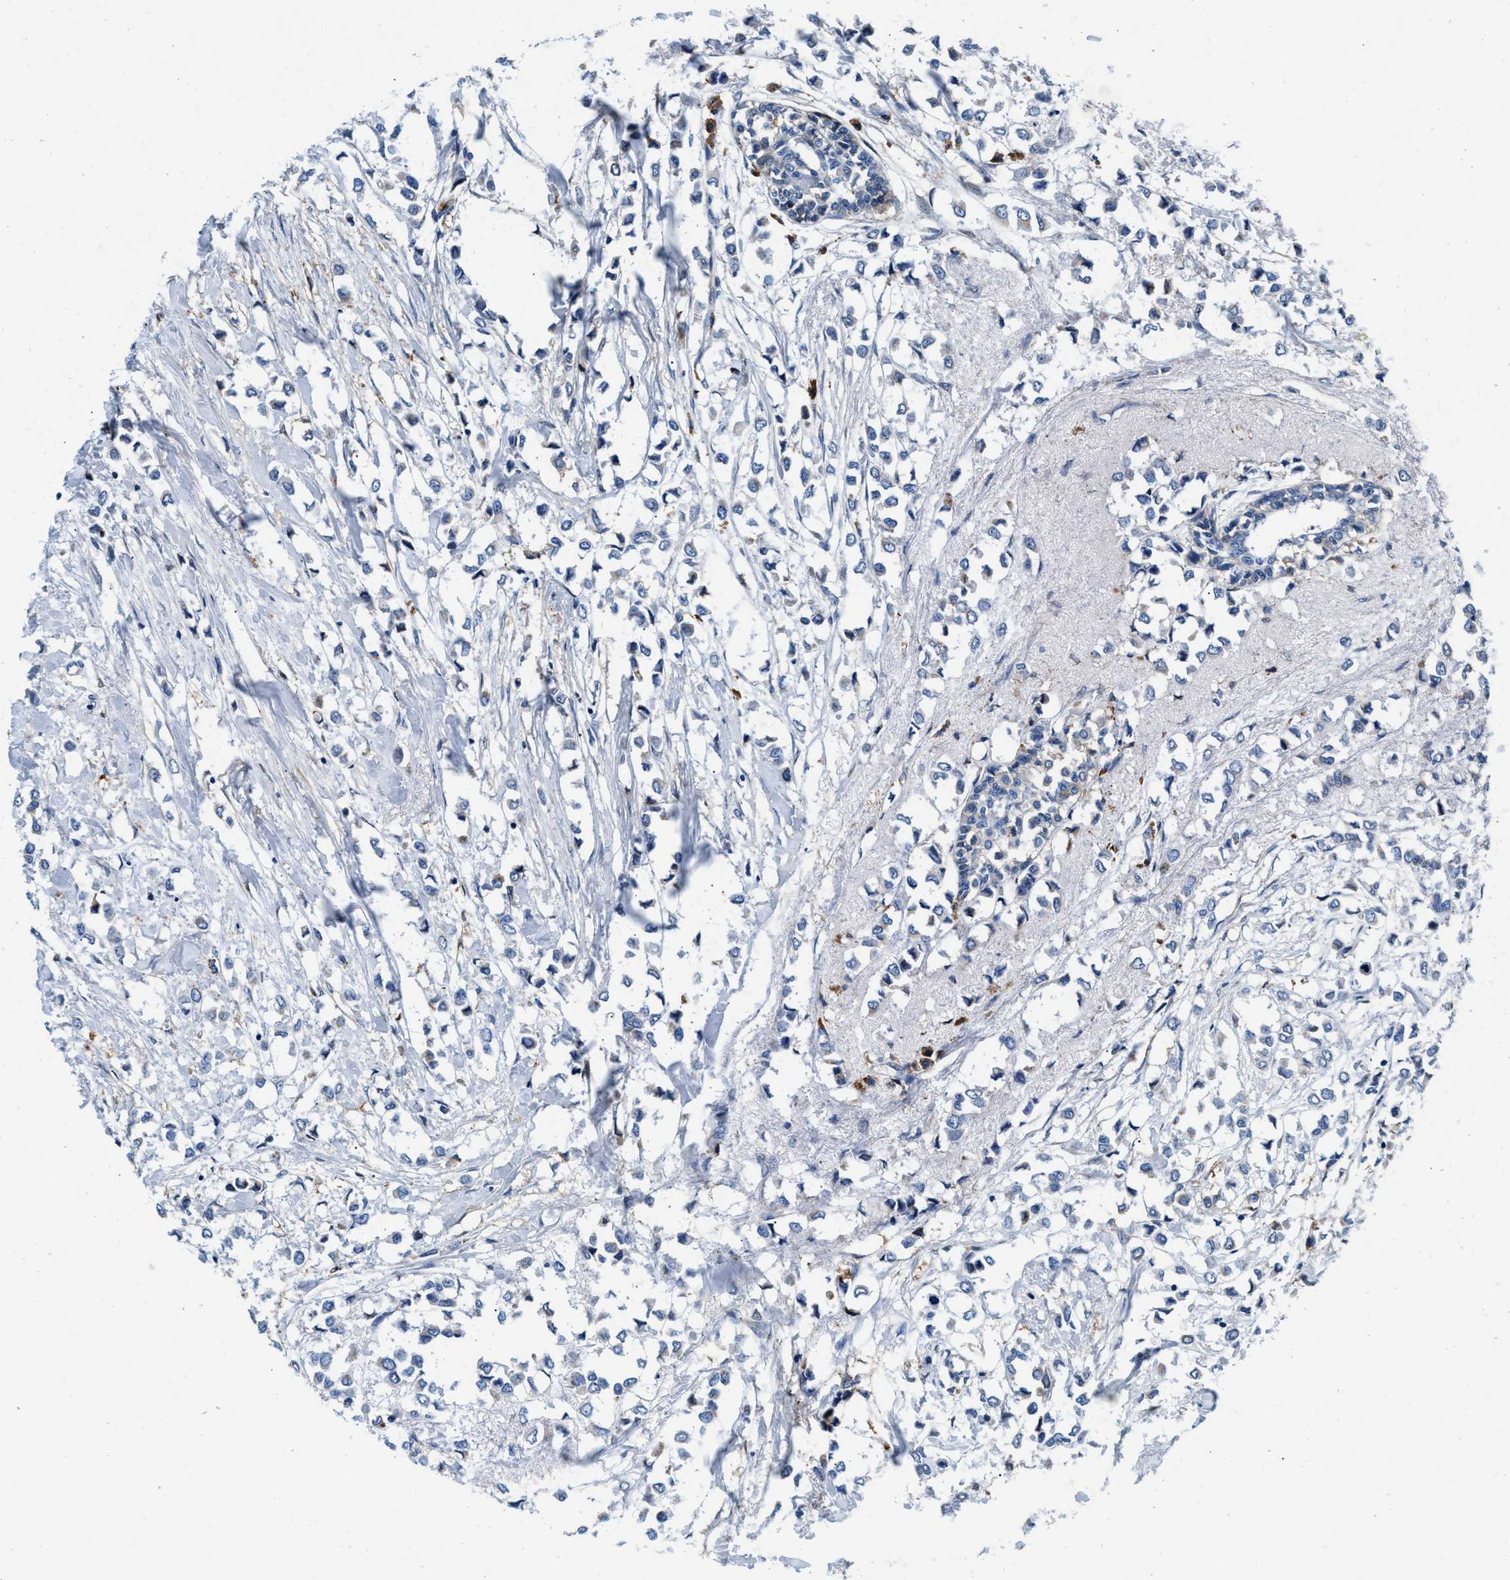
{"staining": {"intensity": "moderate", "quantity": "<25%", "location": "cytoplasmic/membranous"}, "tissue": "breast cancer", "cell_type": "Tumor cells", "image_type": "cancer", "snomed": [{"axis": "morphology", "description": "Lobular carcinoma"}, {"axis": "topography", "description": "Breast"}], "caption": "Moderate cytoplasmic/membranous staining is appreciated in about <25% of tumor cells in breast cancer (lobular carcinoma).", "gene": "SLFN11", "patient": {"sex": "female", "age": 51}}